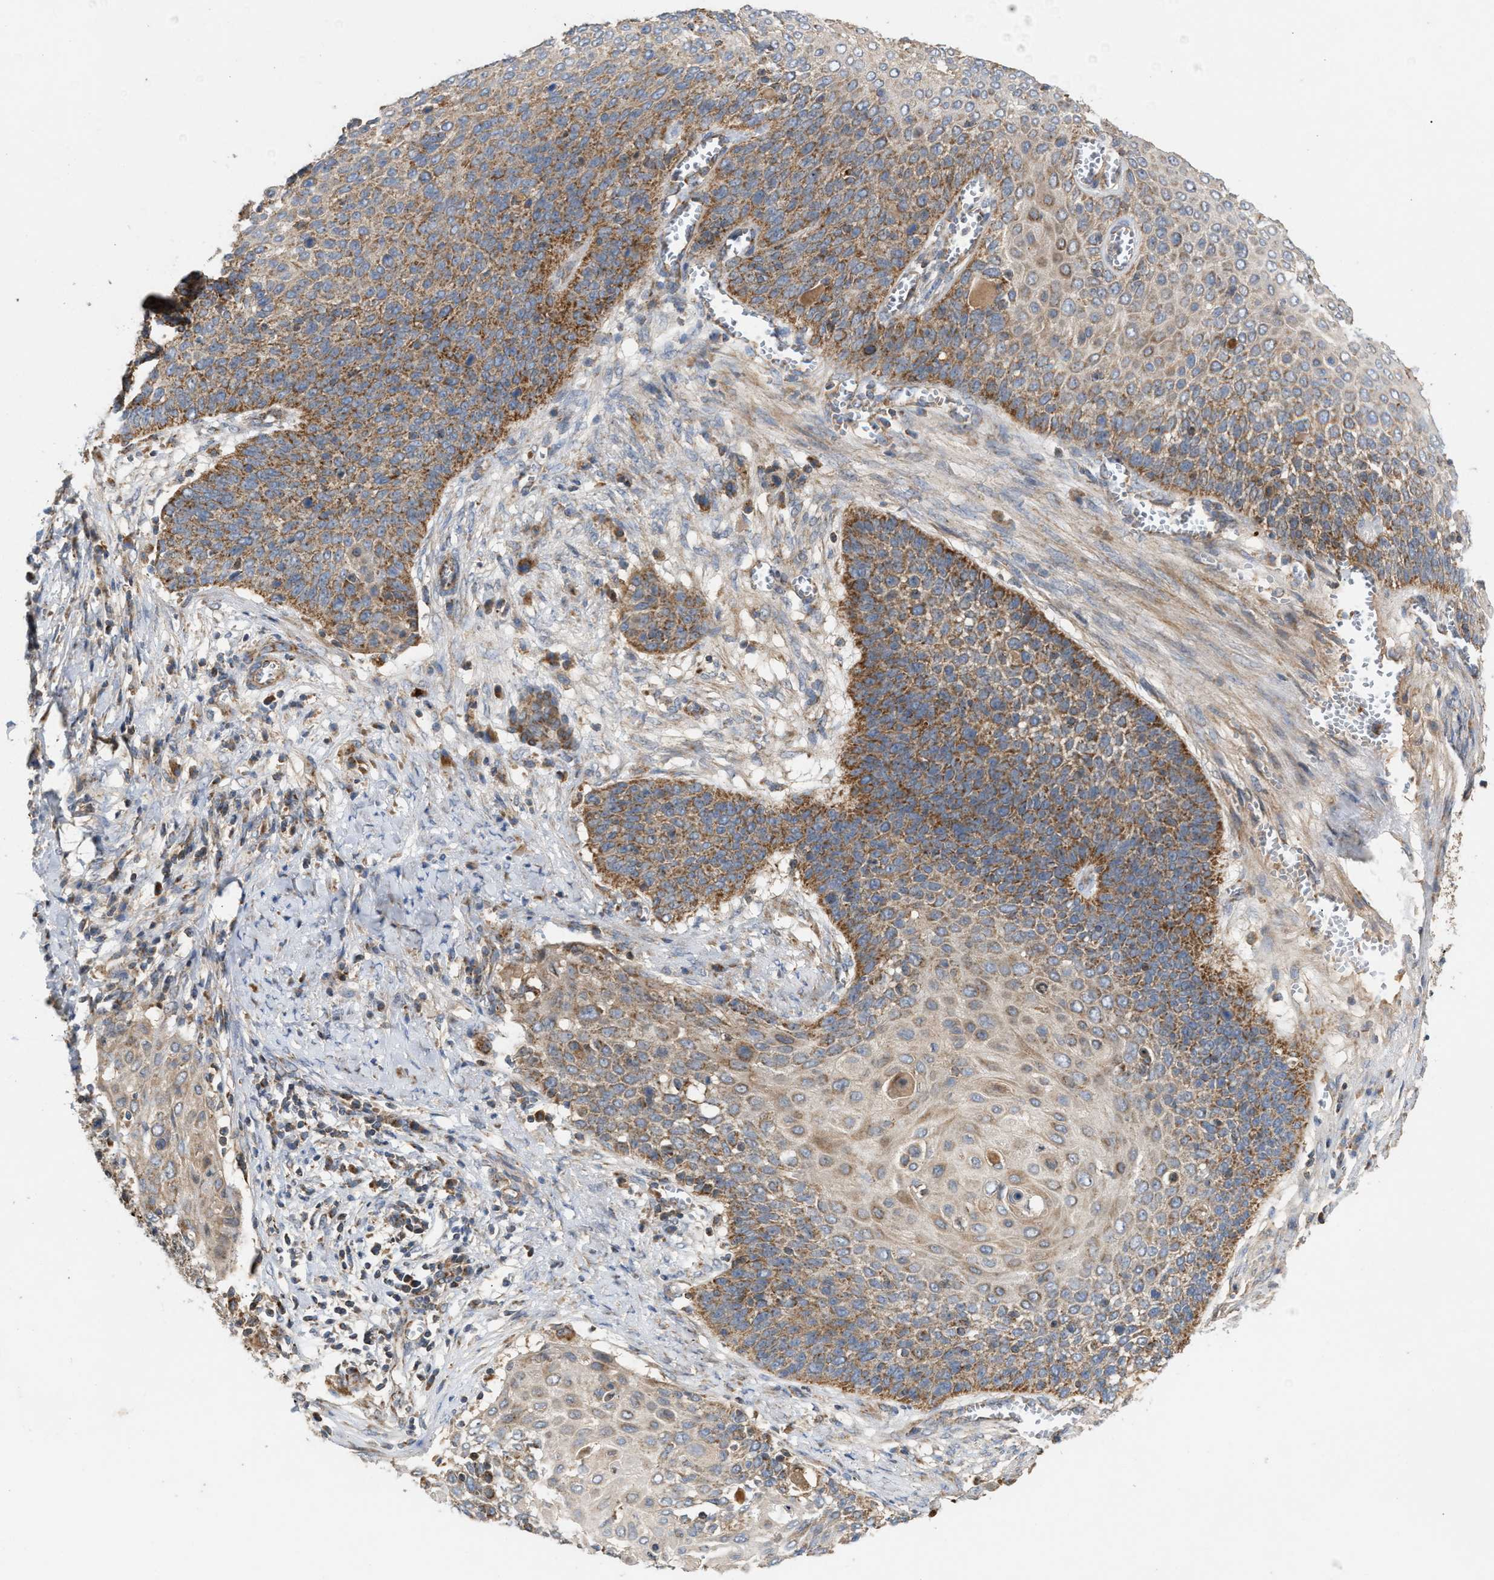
{"staining": {"intensity": "moderate", "quantity": ">75%", "location": "cytoplasmic/membranous"}, "tissue": "cervical cancer", "cell_type": "Tumor cells", "image_type": "cancer", "snomed": [{"axis": "morphology", "description": "Squamous cell carcinoma, NOS"}, {"axis": "topography", "description": "Cervix"}], "caption": "Human cervical squamous cell carcinoma stained with a brown dye shows moderate cytoplasmic/membranous positive staining in about >75% of tumor cells.", "gene": "TACO1", "patient": {"sex": "female", "age": 39}}